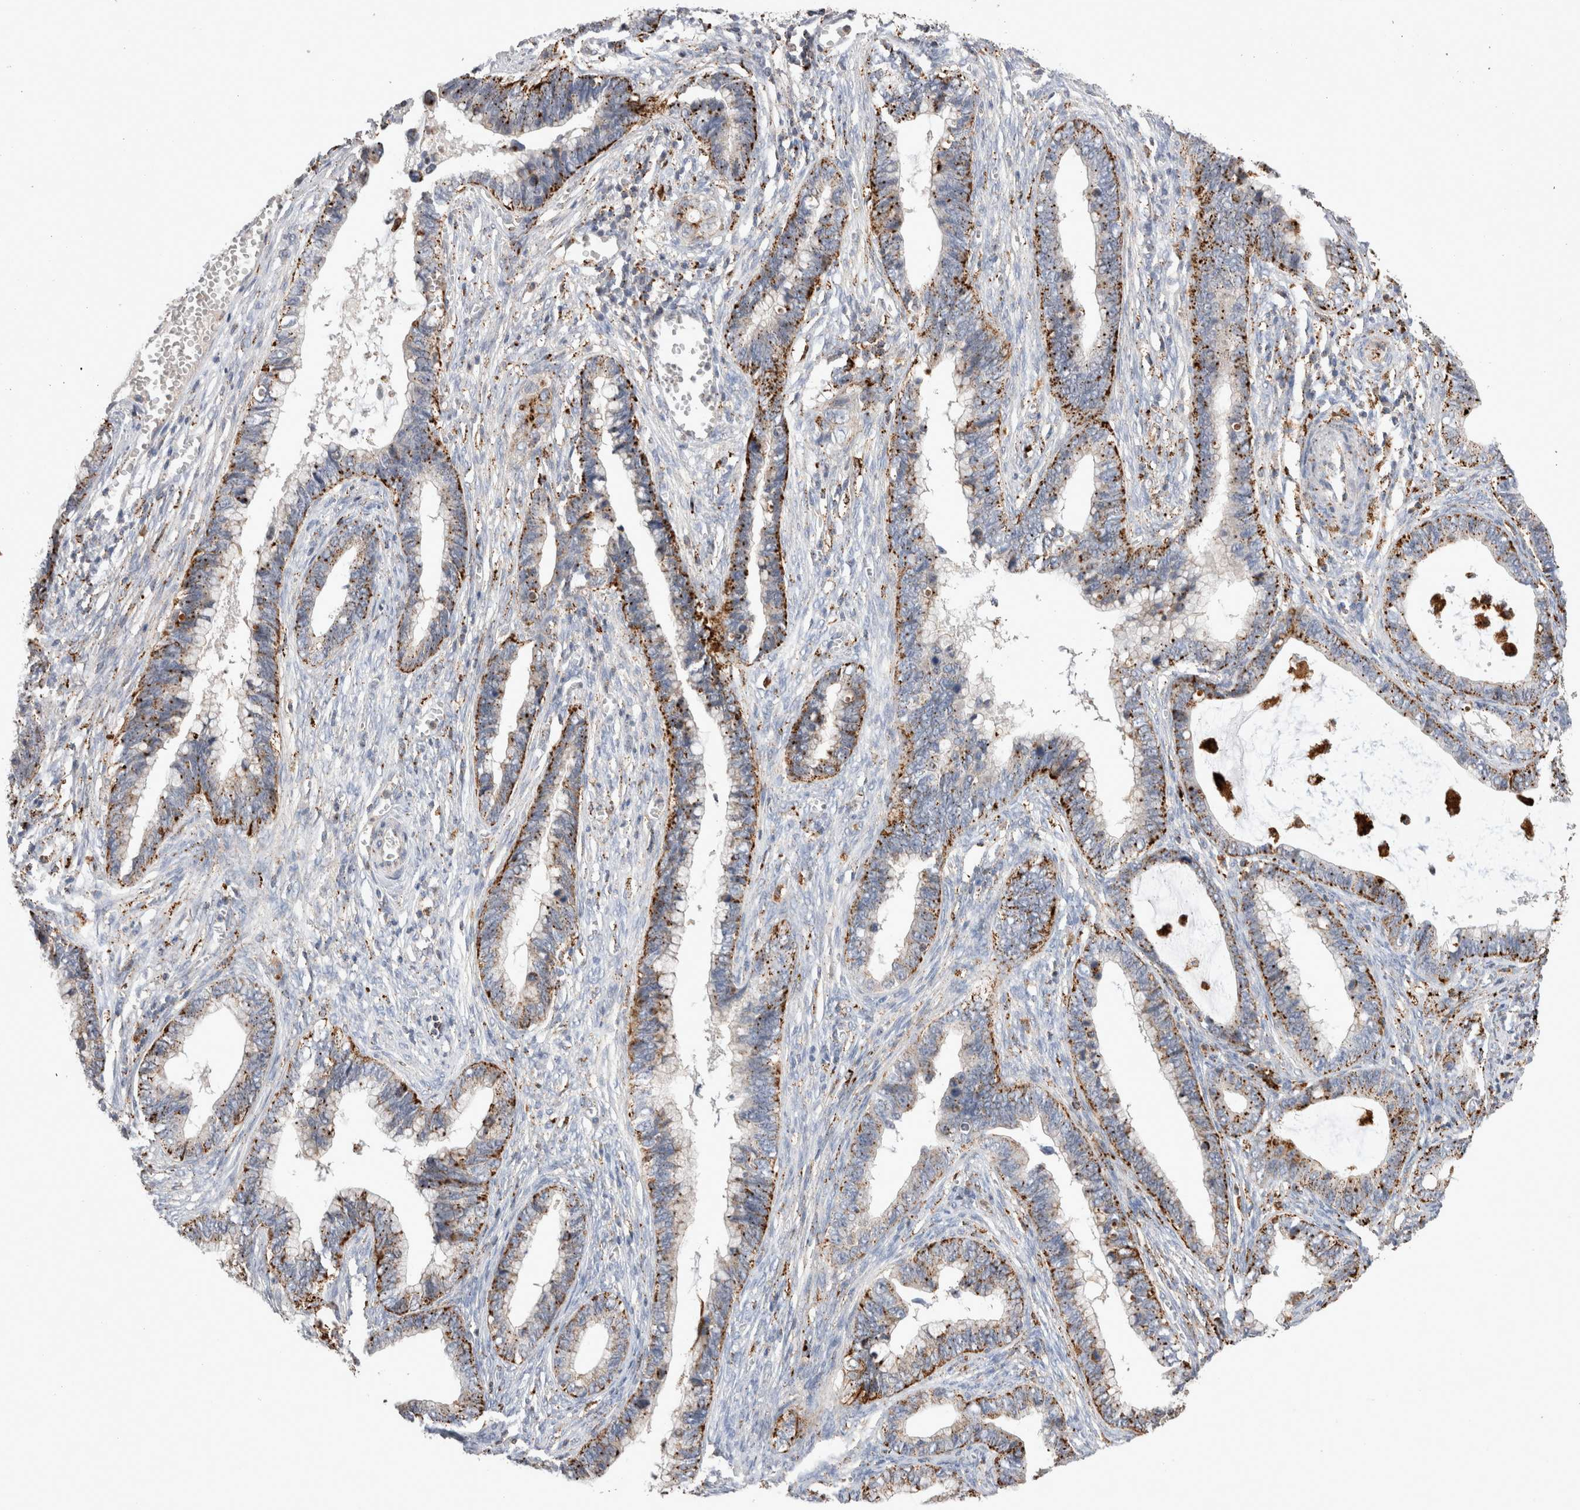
{"staining": {"intensity": "moderate", "quantity": ">75%", "location": "cytoplasmic/membranous"}, "tissue": "cervical cancer", "cell_type": "Tumor cells", "image_type": "cancer", "snomed": [{"axis": "morphology", "description": "Adenocarcinoma, NOS"}, {"axis": "topography", "description": "Cervix"}], "caption": "Immunohistochemical staining of human cervical adenocarcinoma shows medium levels of moderate cytoplasmic/membranous protein staining in approximately >75% of tumor cells. The protein is shown in brown color, while the nuclei are stained blue.", "gene": "CTSA", "patient": {"sex": "female", "age": 44}}